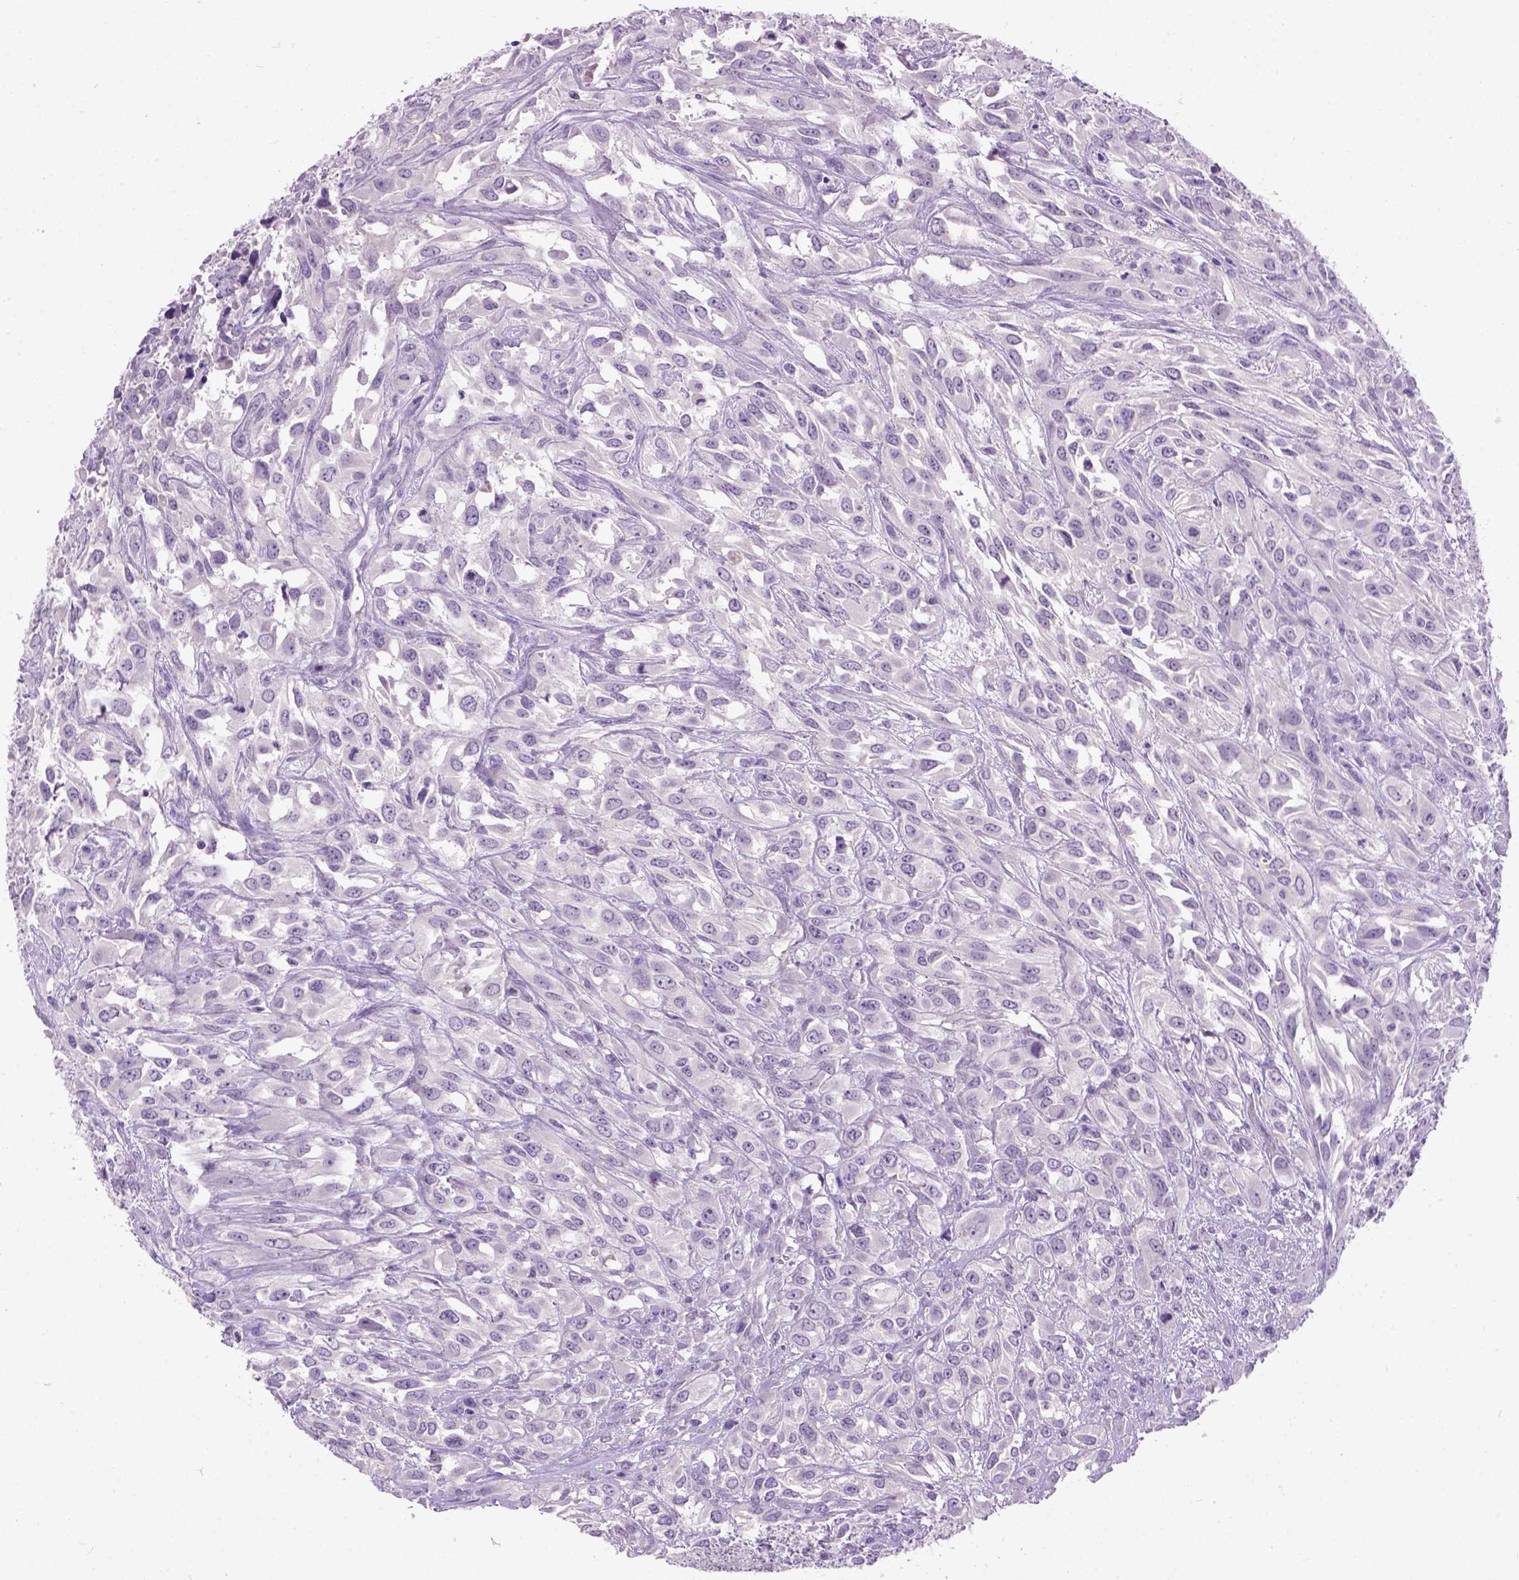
{"staining": {"intensity": "negative", "quantity": "none", "location": "none"}, "tissue": "urothelial cancer", "cell_type": "Tumor cells", "image_type": "cancer", "snomed": [{"axis": "morphology", "description": "Urothelial carcinoma, High grade"}, {"axis": "topography", "description": "Urinary bladder"}], "caption": "IHC of high-grade urothelial carcinoma shows no expression in tumor cells. (Brightfield microscopy of DAB immunohistochemistry at high magnification).", "gene": "MAPT", "patient": {"sex": "male", "age": 67}}